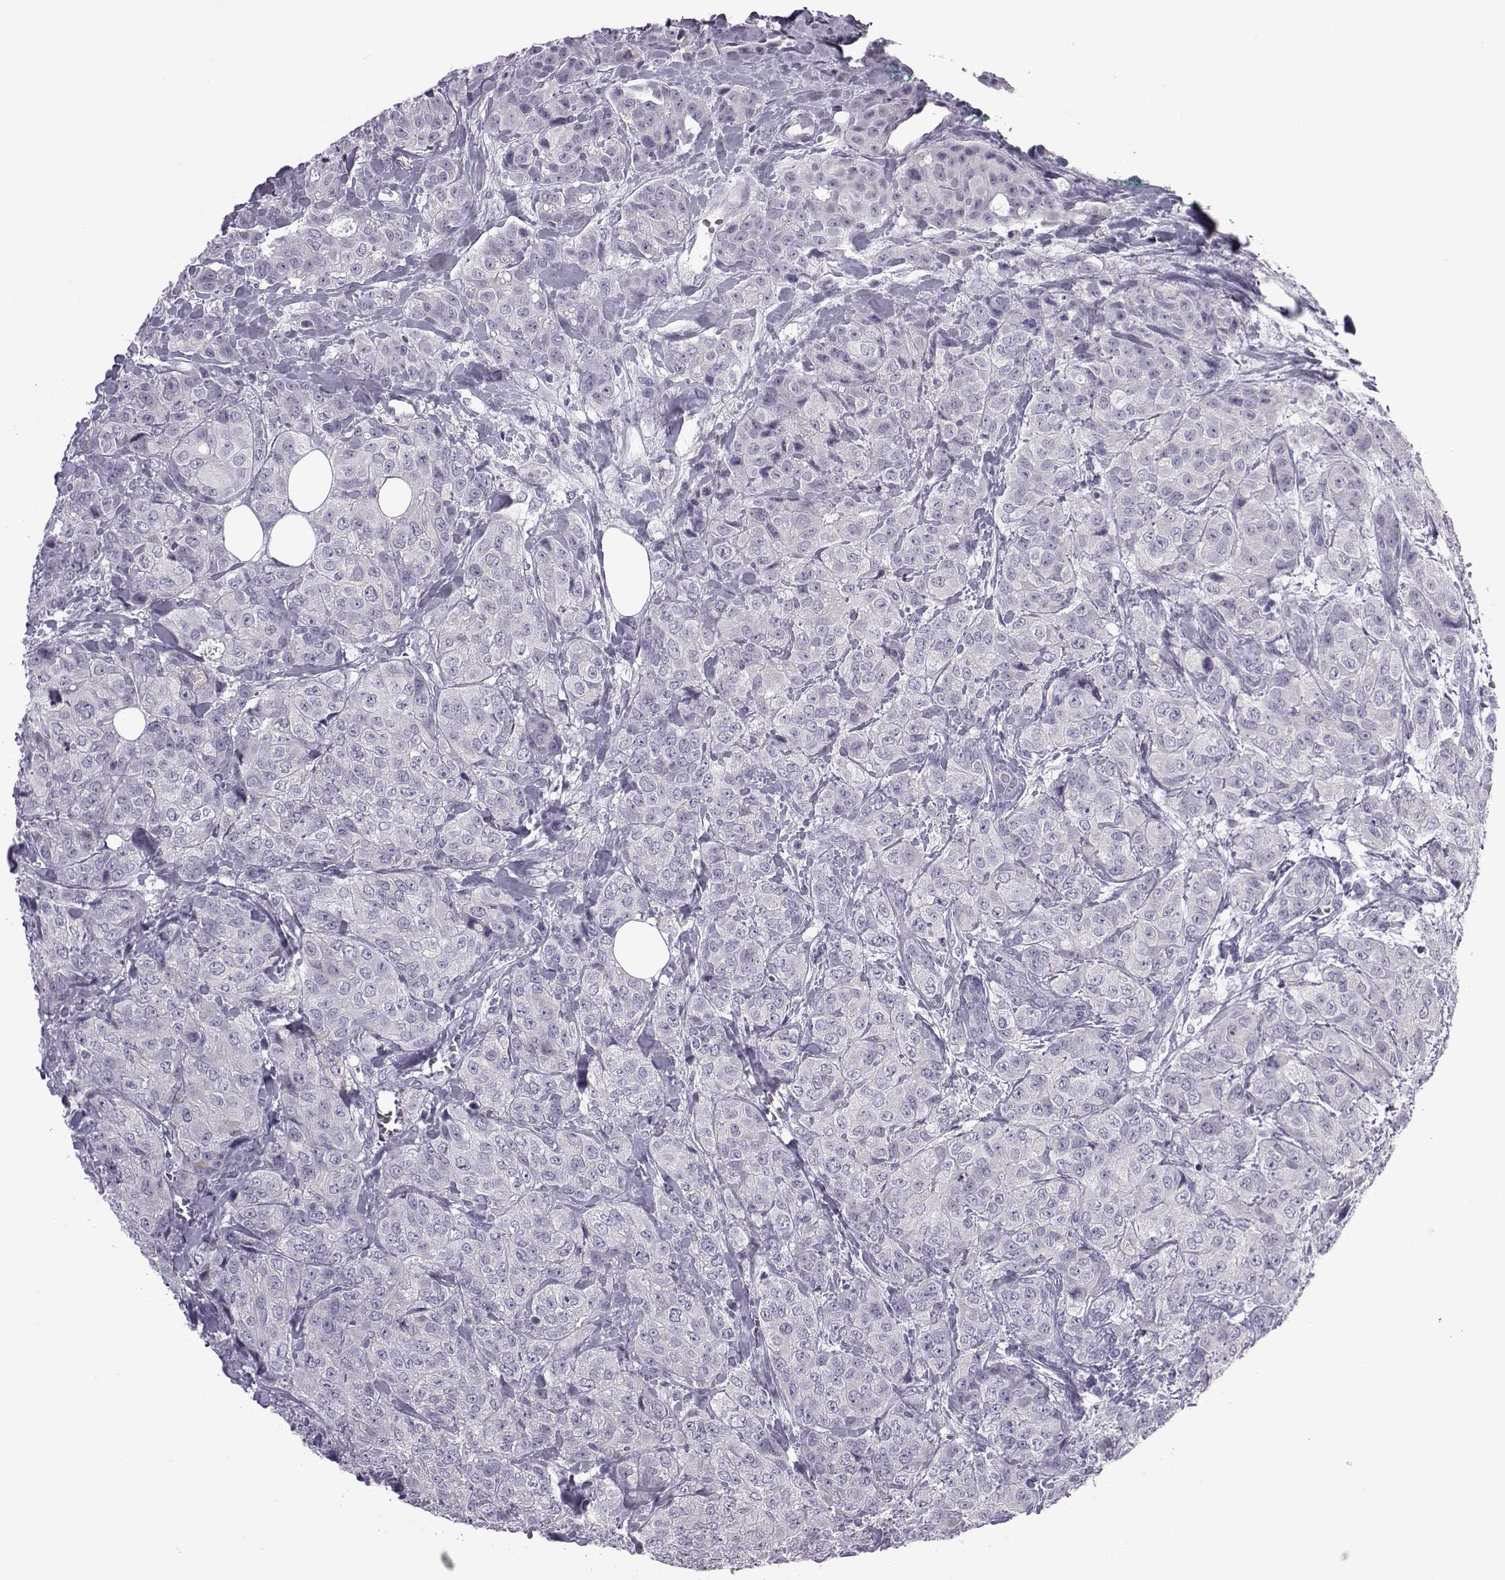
{"staining": {"intensity": "negative", "quantity": "none", "location": "none"}, "tissue": "breast cancer", "cell_type": "Tumor cells", "image_type": "cancer", "snomed": [{"axis": "morphology", "description": "Duct carcinoma"}, {"axis": "topography", "description": "Breast"}], "caption": "Immunohistochemistry (IHC) photomicrograph of human breast cancer stained for a protein (brown), which shows no positivity in tumor cells. Brightfield microscopy of IHC stained with DAB (3,3'-diaminobenzidine) (brown) and hematoxylin (blue), captured at high magnification.", "gene": "OIP5", "patient": {"sex": "female", "age": 43}}